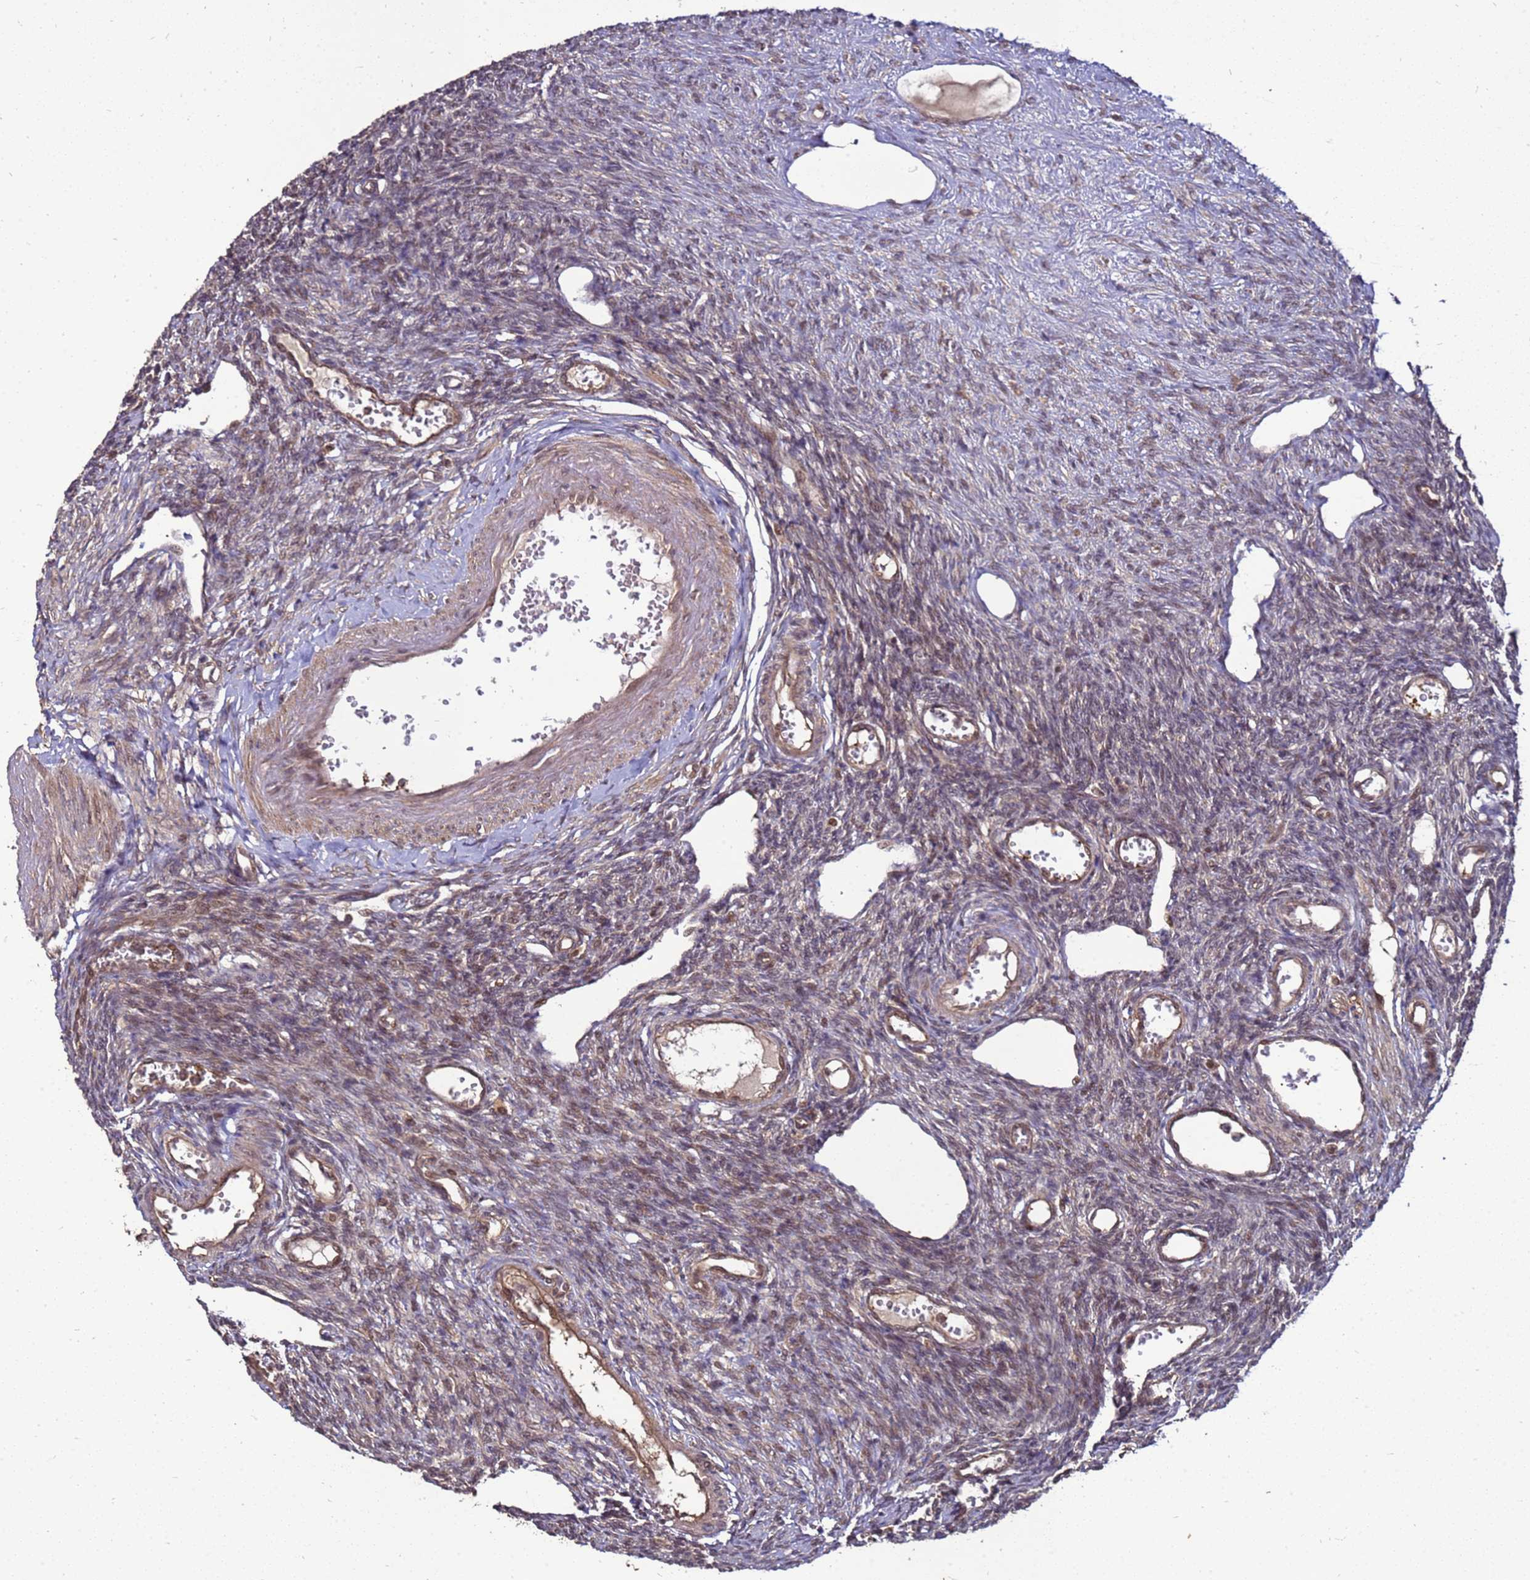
{"staining": {"intensity": "strong", "quantity": ">75%", "location": "cytoplasmic/membranous"}, "tissue": "ovary", "cell_type": "Follicle cells", "image_type": "normal", "snomed": [{"axis": "morphology", "description": "Normal tissue, NOS"}, {"axis": "morphology", "description": "Cyst, NOS"}, {"axis": "topography", "description": "Ovary"}], "caption": "Immunohistochemistry (IHC) photomicrograph of benign ovary: human ovary stained using immunohistochemistry displays high levels of strong protein expression localized specifically in the cytoplasmic/membranous of follicle cells, appearing as a cytoplasmic/membranous brown color.", "gene": "CRBN", "patient": {"sex": "female", "age": 33}}